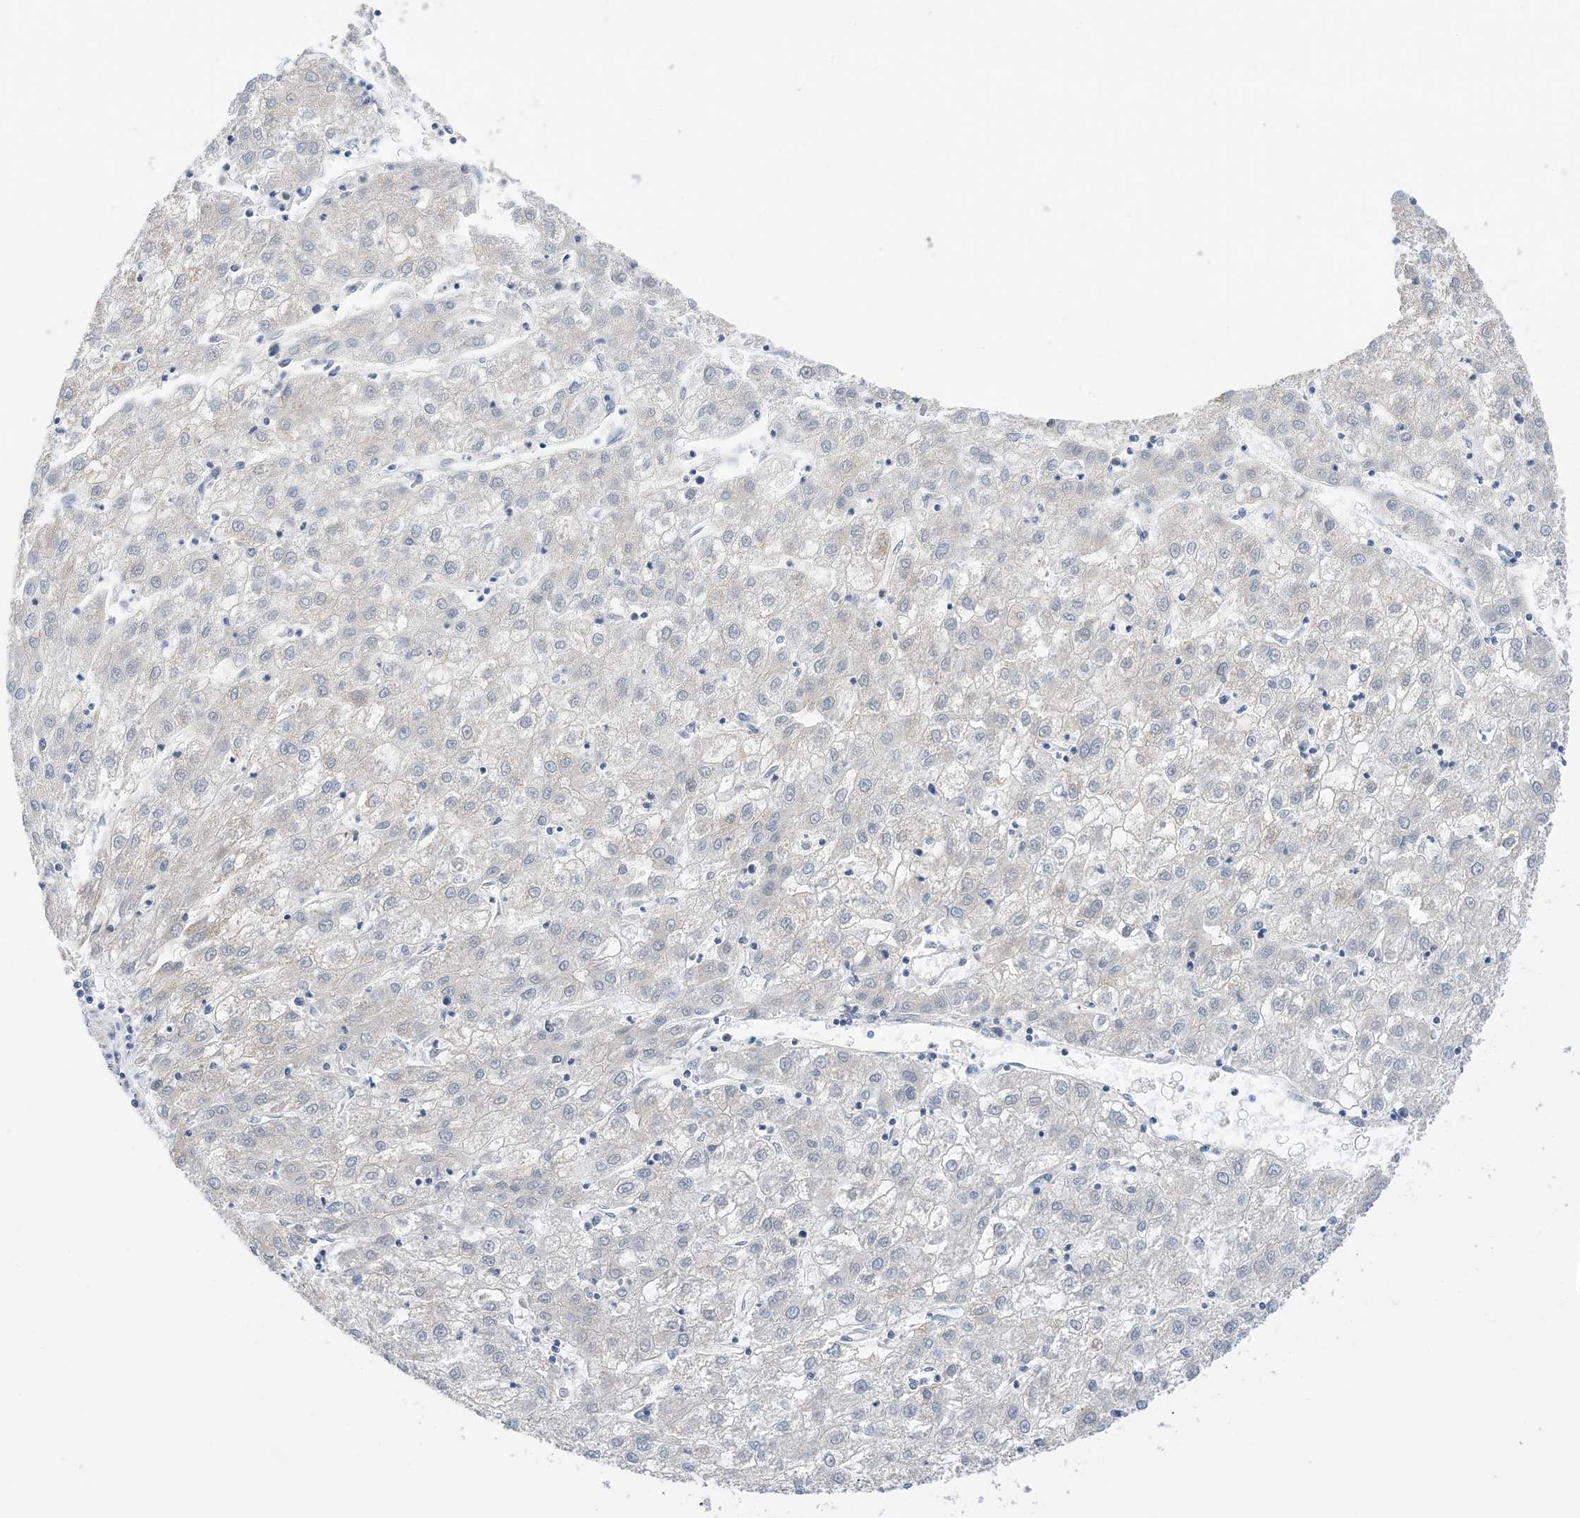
{"staining": {"intensity": "negative", "quantity": "none", "location": "none"}, "tissue": "liver cancer", "cell_type": "Tumor cells", "image_type": "cancer", "snomed": [{"axis": "morphology", "description": "Carcinoma, Hepatocellular, NOS"}, {"axis": "topography", "description": "Liver"}], "caption": "The photomicrograph reveals no staining of tumor cells in liver cancer (hepatocellular carcinoma).", "gene": "PLK4", "patient": {"sex": "male", "age": 72}}